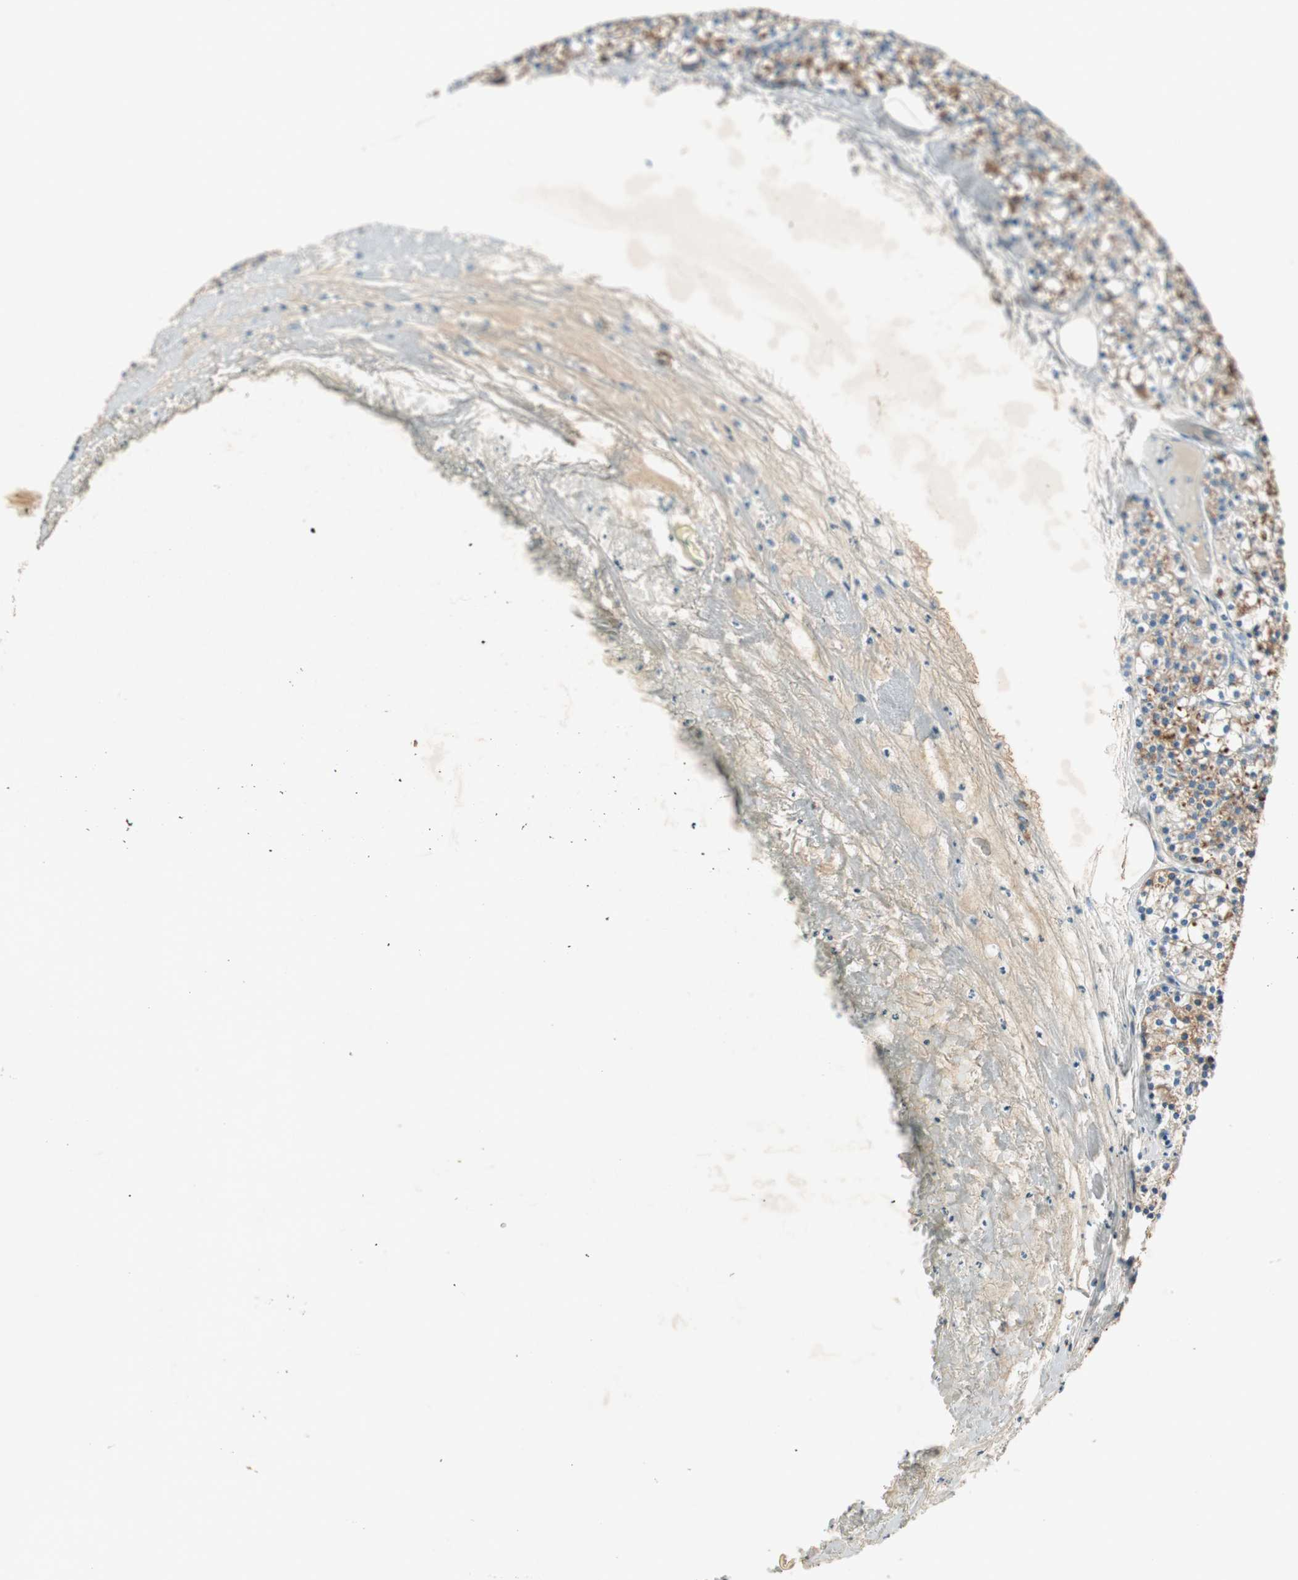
{"staining": {"intensity": "moderate", "quantity": "25%-75%", "location": "cytoplasmic/membranous"}, "tissue": "parathyroid gland", "cell_type": "Glandular cells", "image_type": "normal", "snomed": [{"axis": "morphology", "description": "Normal tissue, NOS"}, {"axis": "topography", "description": "Parathyroid gland"}], "caption": "IHC micrograph of unremarkable parathyroid gland: human parathyroid gland stained using immunohistochemistry (IHC) displays medium levels of moderate protein expression localized specifically in the cytoplasmic/membranous of glandular cells, appearing as a cytoplasmic/membranous brown color.", "gene": "APOO", "patient": {"sex": "female", "age": 63}}